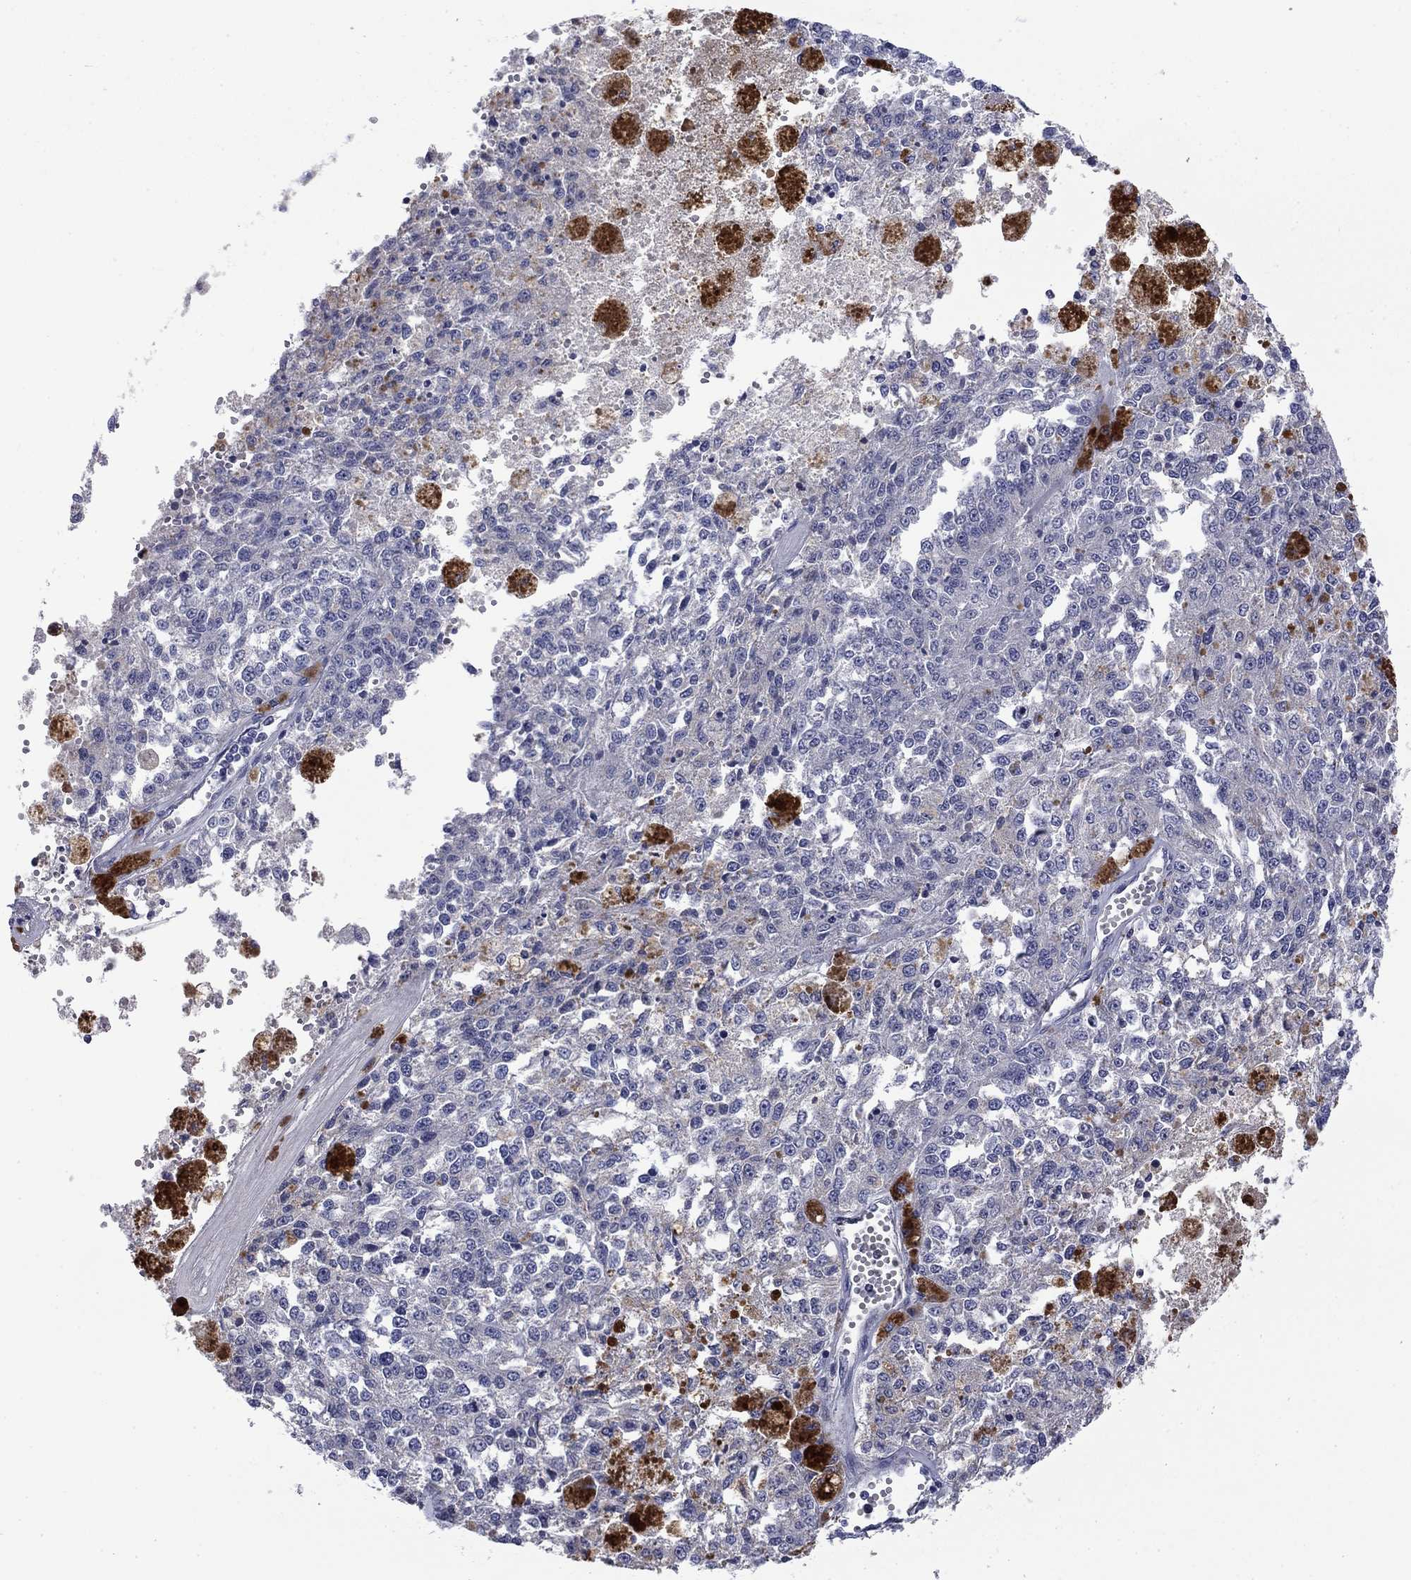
{"staining": {"intensity": "negative", "quantity": "none", "location": "none"}, "tissue": "melanoma", "cell_type": "Tumor cells", "image_type": "cancer", "snomed": [{"axis": "morphology", "description": "Malignant melanoma, Metastatic site"}, {"axis": "topography", "description": "Lymph node"}], "caption": "This is an immunohistochemistry micrograph of malignant melanoma (metastatic site). There is no staining in tumor cells.", "gene": "FRK", "patient": {"sex": "female", "age": 64}}